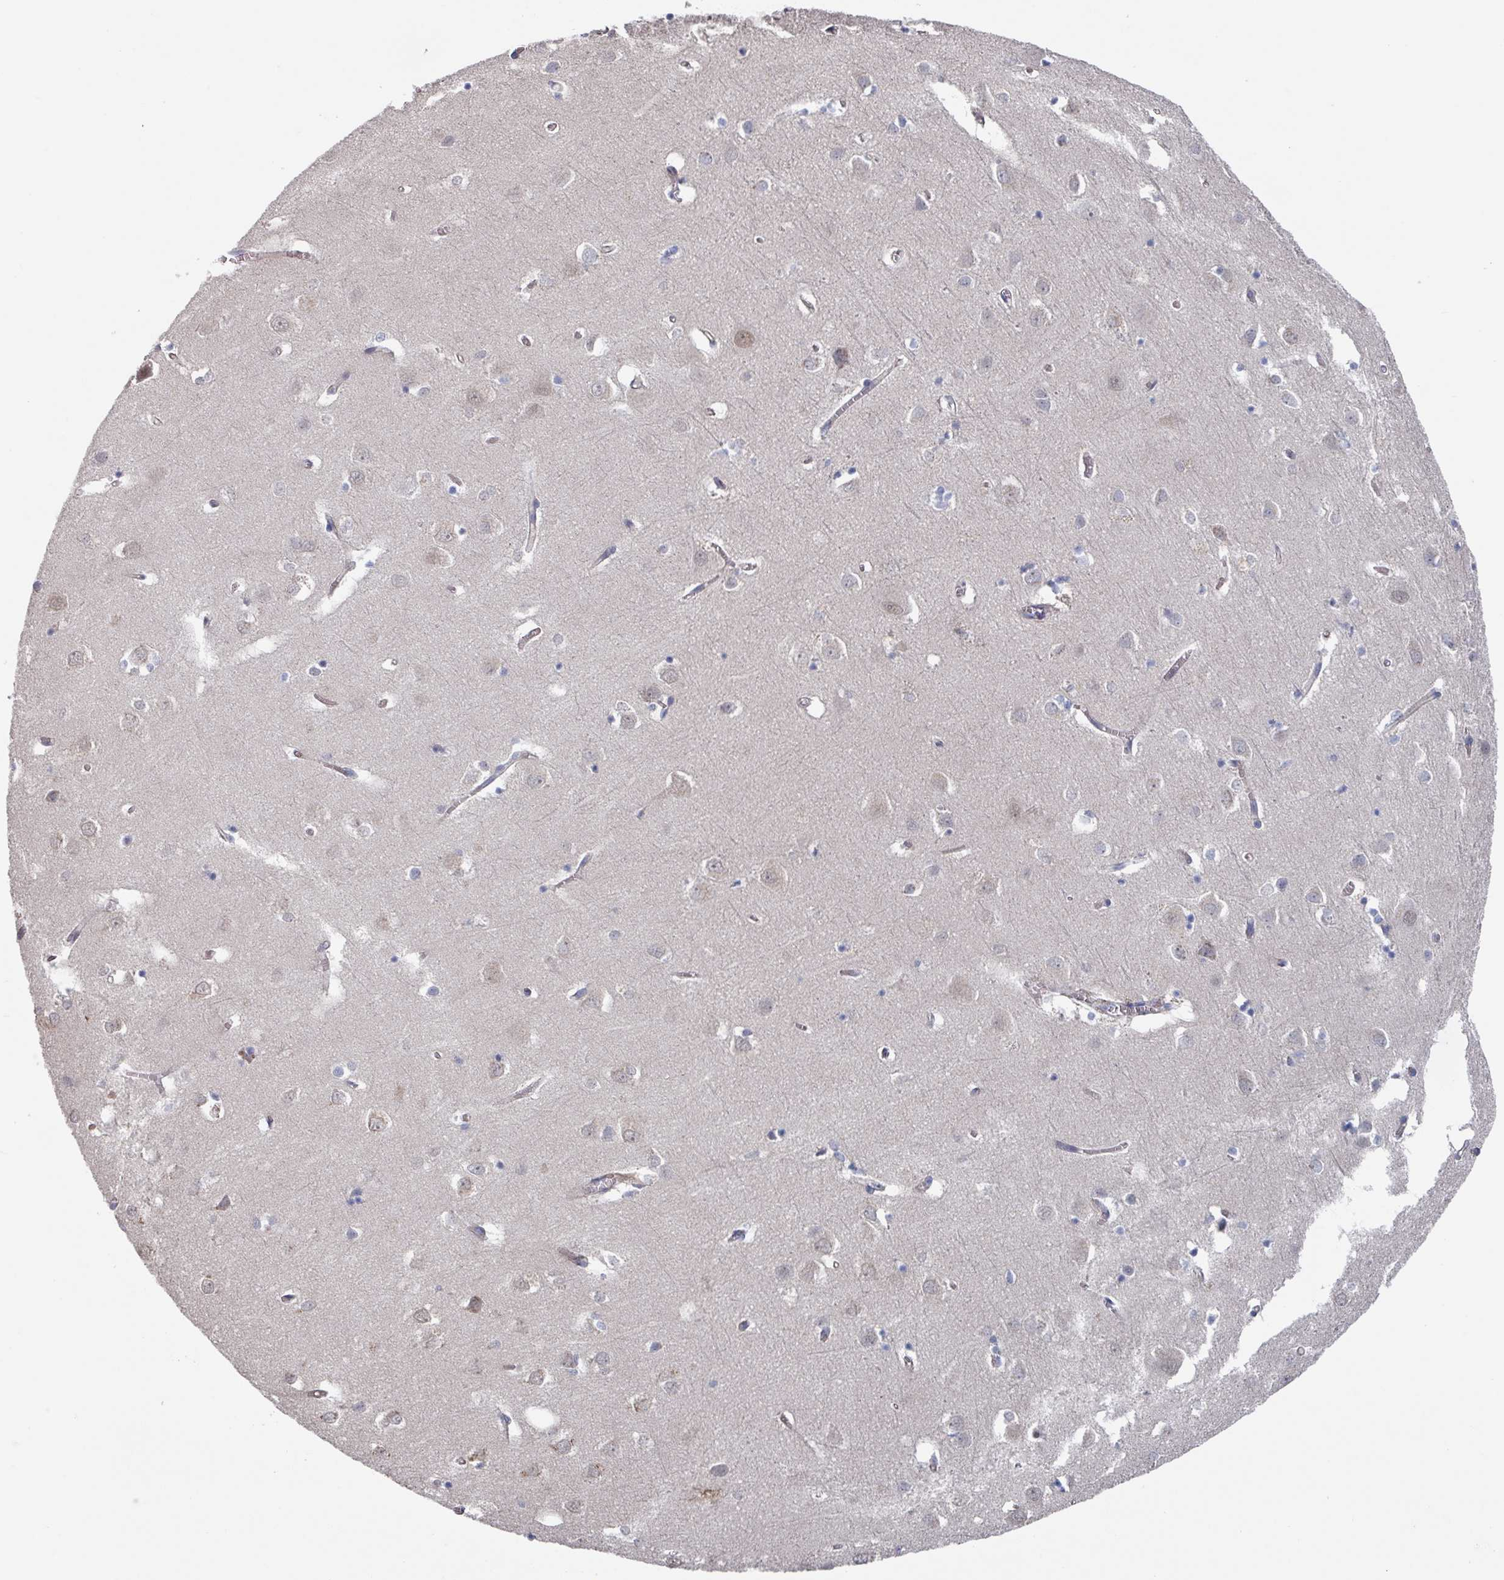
{"staining": {"intensity": "negative", "quantity": "none", "location": "none"}, "tissue": "cerebral cortex", "cell_type": "Endothelial cells", "image_type": "normal", "snomed": [{"axis": "morphology", "description": "Normal tissue, NOS"}, {"axis": "topography", "description": "Cerebral cortex"}], "caption": "Human cerebral cortex stained for a protein using IHC displays no expression in endothelial cells.", "gene": "EFL1", "patient": {"sex": "male", "age": 70}}